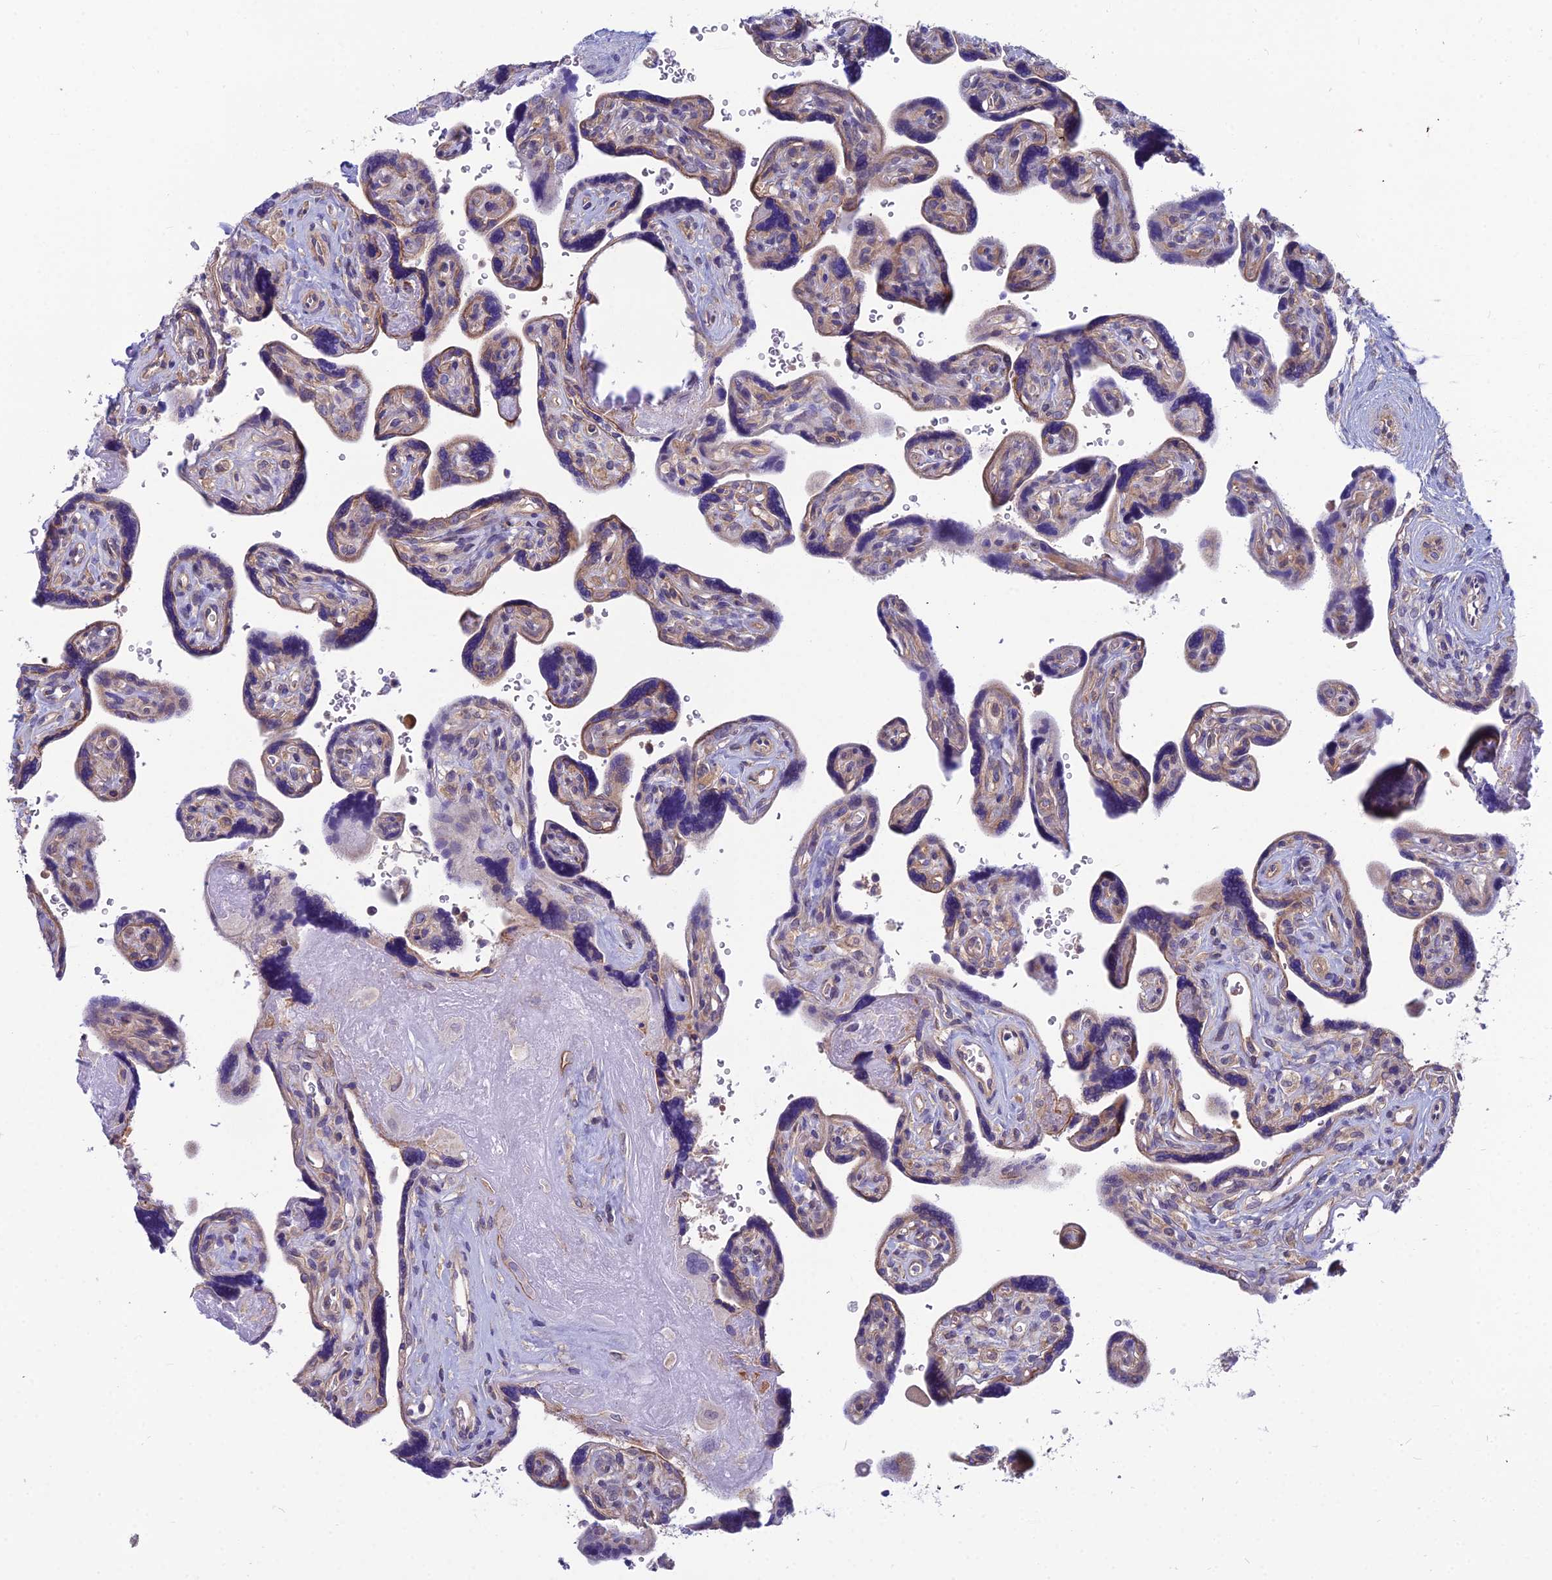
{"staining": {"intensity": "weak", "quantity": "<25%", "location": "cytoplasmic/membranous,nuclear"}, "tissue": "placenta", "cell_type": "Decidual cells", "image_type": "normal", "snomed": [{"axis": "morphology", "description": "Normal tissue, NOS"}, {"axis": "topography", "description": "Placenta"}], "caption": "IHC micrograph of unremarkable human placenta stained for a protein (brown), which shows no positivity in decidual cells.", "gene": "MVD", "patient": {"sex": "female", "age": 39}}